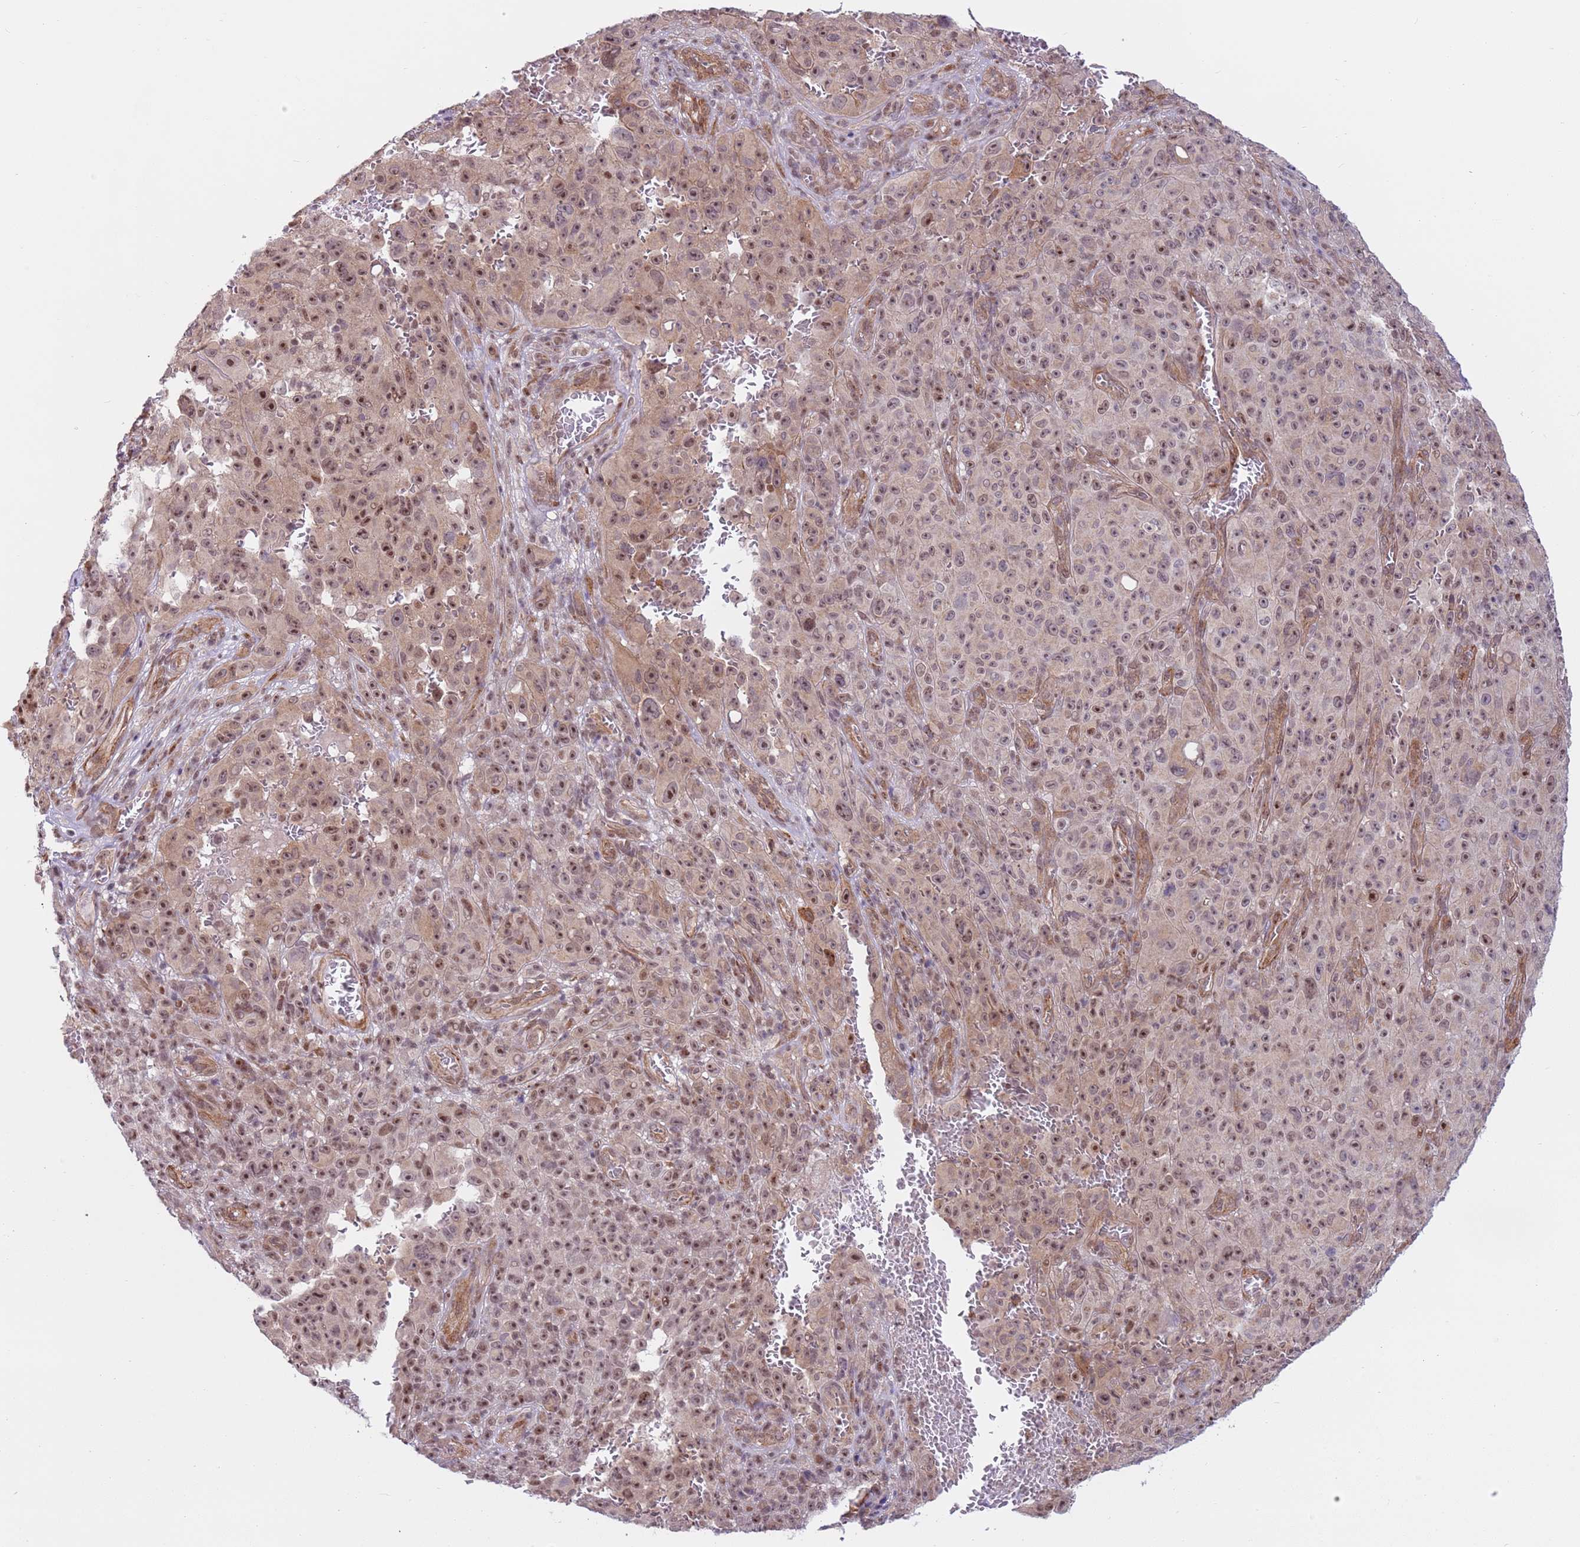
{"staining": {"intensity": "moderate", "quantity": ">75%", "location": "nuclear"}, "tissue": "melanoma", "cell_type": "Tumor cells", "image_type": "cancer", "snomed": [{"axis": "morphology", "description": "Malignant melanoma, NOS"}, {"axis": "topography", "description": "Skin"}], "caption": "Human malignant melanoma stained for a protein (brown) shows moderate nuclear positive positivity in about >75% of tumor cells.", "gene": "DCAF4", "patient": {"sex": "female", "age": 82}}